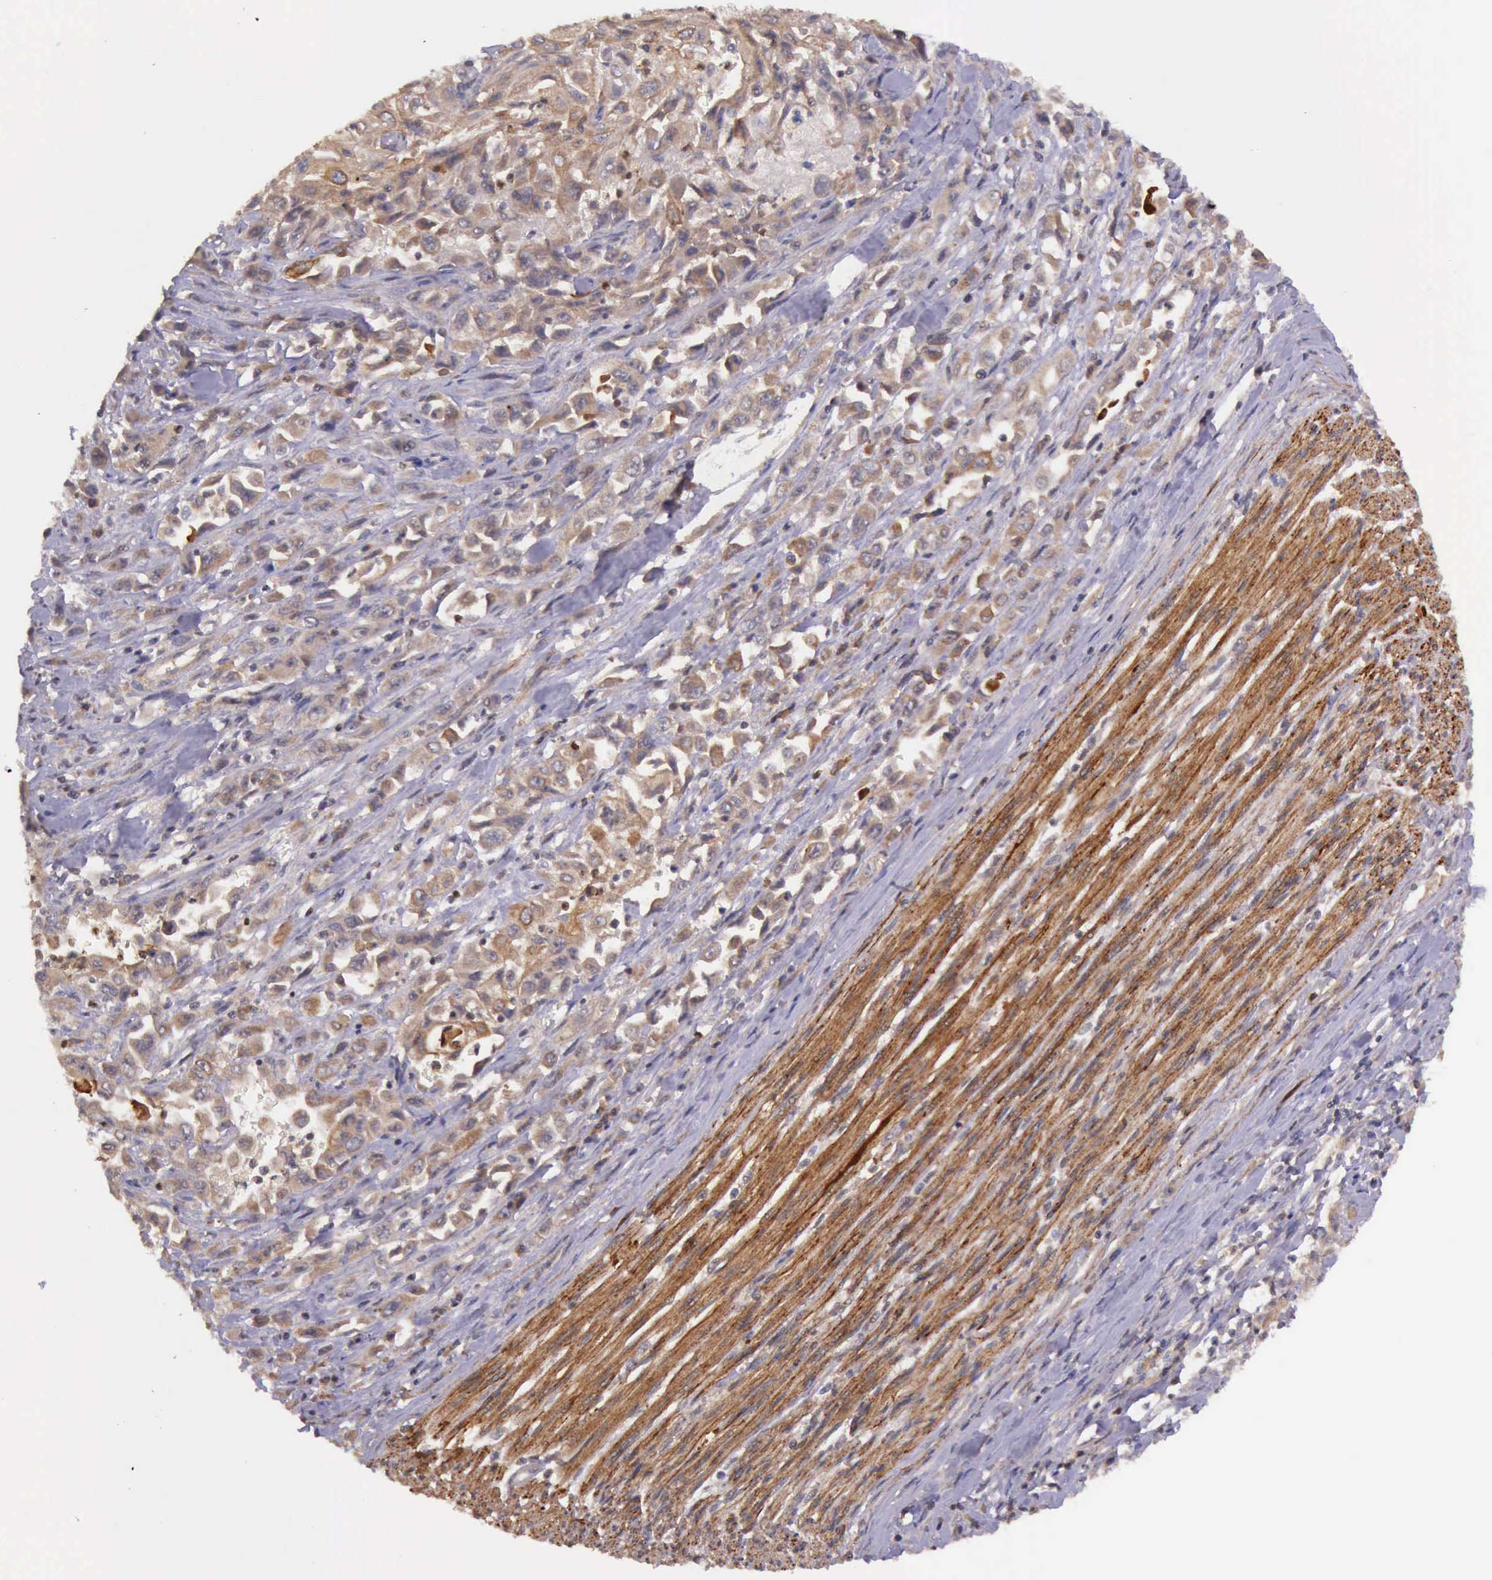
{"staining": {"intensity": "moderate", "quantity": "25%-75%", "location": "cytoplasmic/membranous"}, "tissue": "pancreatic cancer", "cell_type": "Tumor cells", "image_type": "cancer", "snomed": [{"axis": "morphology", "description": "Adenocarcinoma, NOS"}, {"axis": "topography", "description": "Pancreas"}], "caption": "Pancreatic cancer (adenocarcinoma) tissue reveals moderate cytoplasmic/membranous expression in about 25%-75% of tumor cells", "gene": "PRICKLE3", "patient": {"sex": "male", "age": 70}}